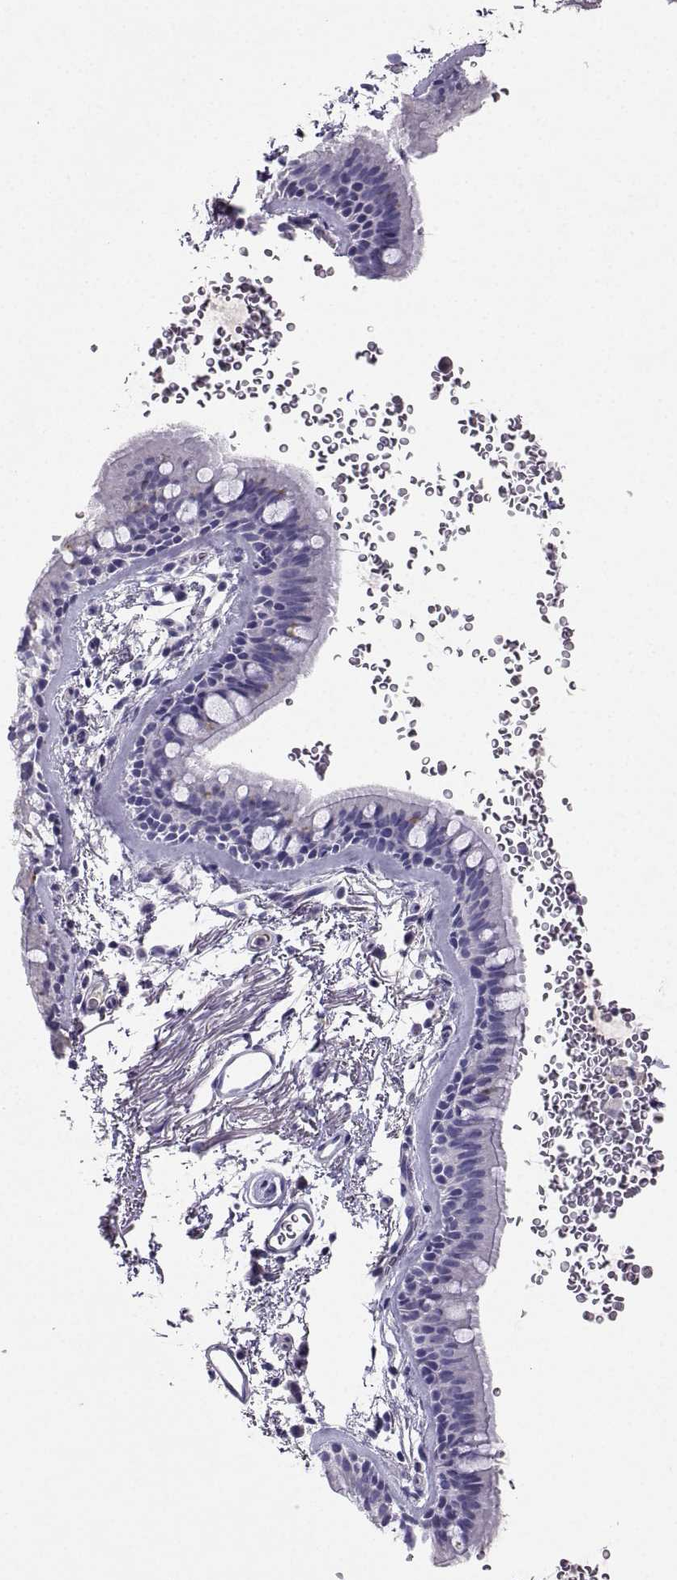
{"staining": {"intensity": "negative", "quantity": "none", "location": "none"}, "tissue": "bronchus", "cell_type": "Respiratory epithelial cells", "image_type": "normal", "snomed": [{"axis": "morphology", "description": "Normal tissue, NOS"}, {"axis": "topography", "description": "Lymph node"}, {"axis": "topography", "description": "Bronchus"}], "caption": "Micrograph shows no significant protein staining in respiratory epithelial cells of unremarkable bronchus. (DAB IHC visualized using brightfield microscopy, high magnification).", "gene": "GRIK4", "patient": {"sex": "female", "age": 70}}